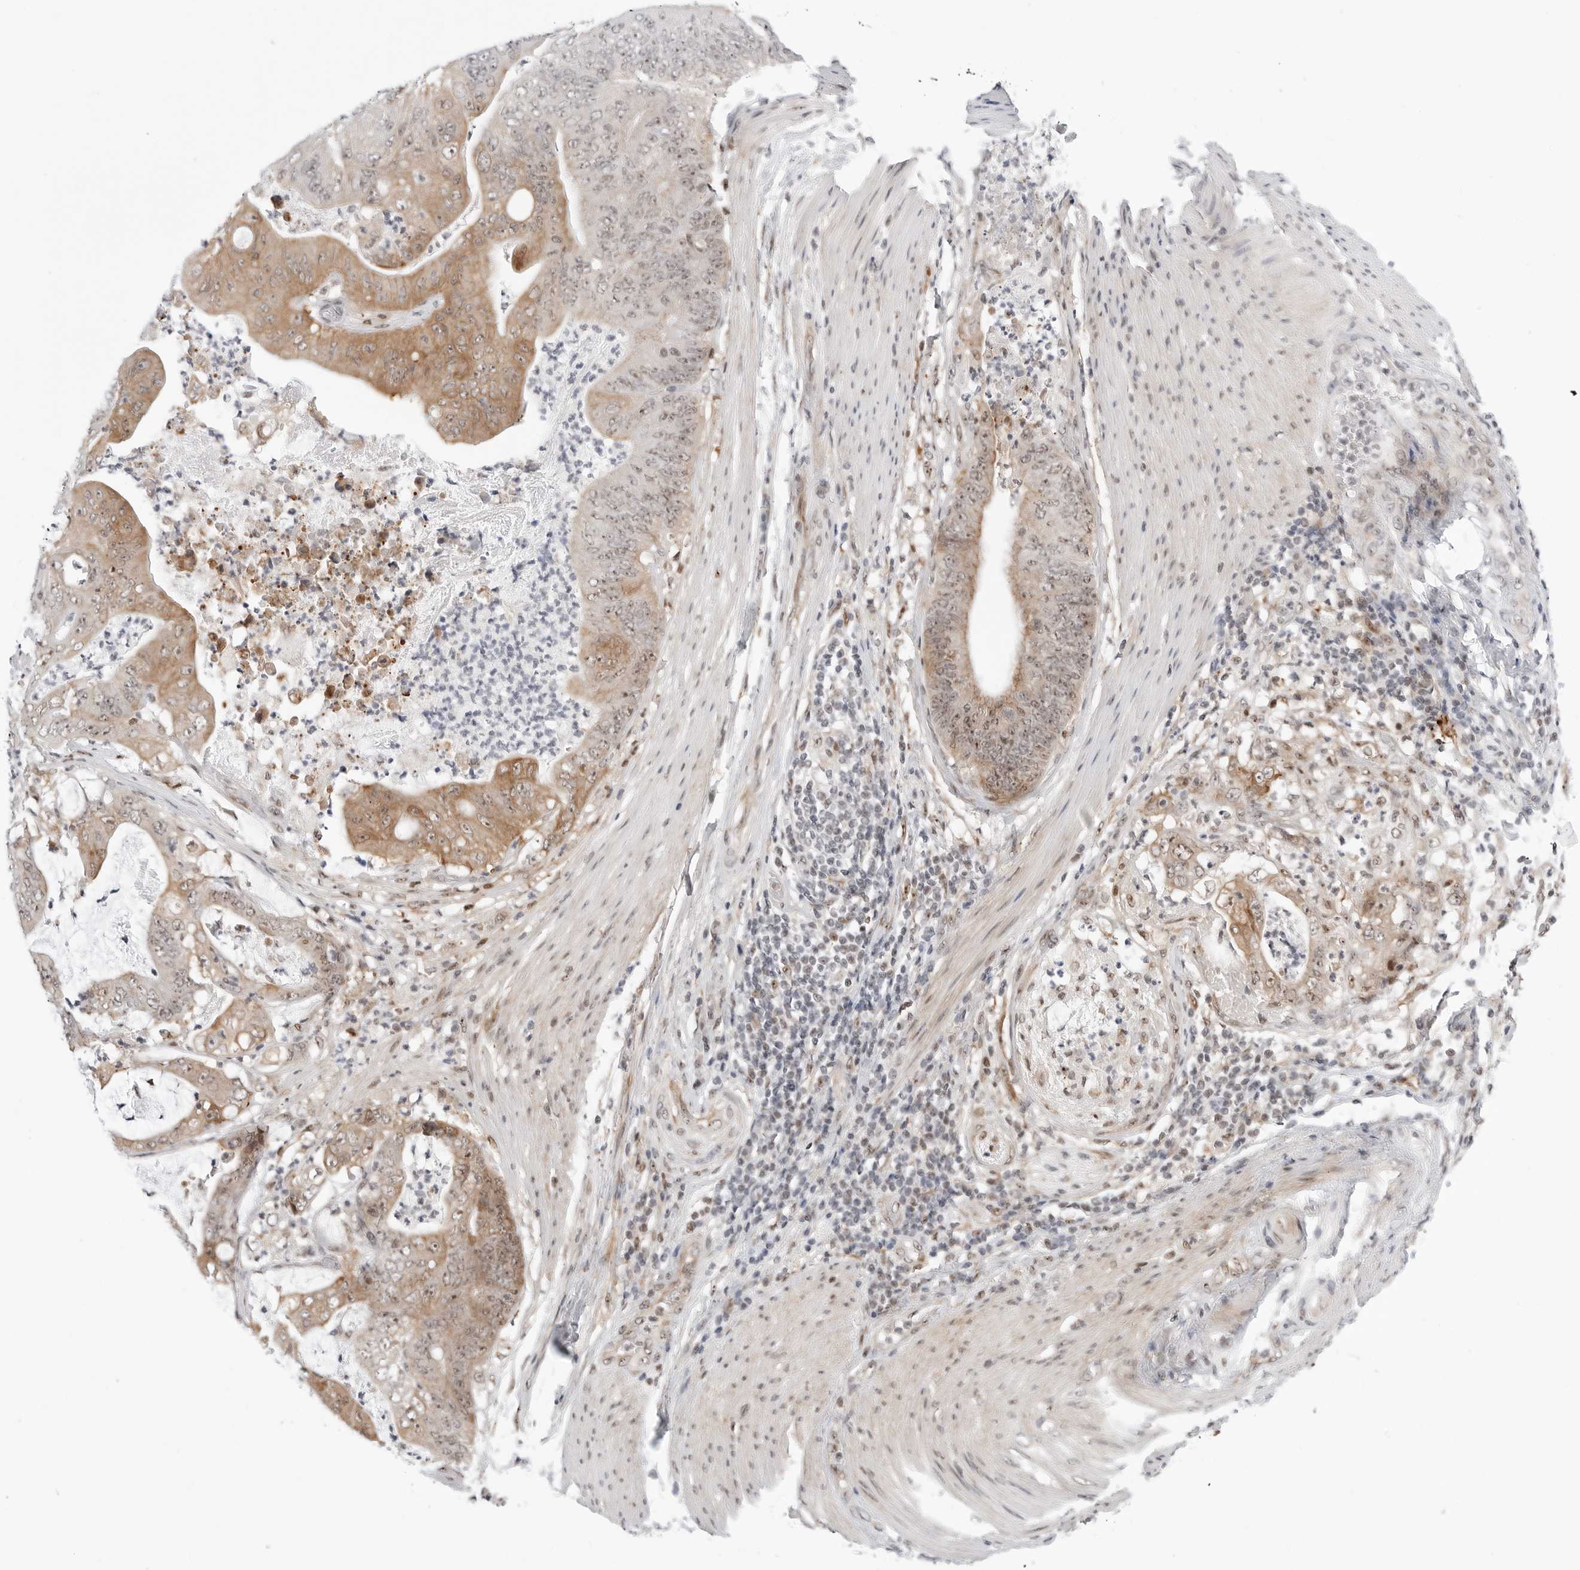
{"staining": {"intensity": "moderate", "quantity": ">75%", "location": "cytoplasmic/membranous,nuclear"}, "tissue": "stomach cancer", "cell_type": "Tumor cells", "image_type": "cancer", "snomed": [{"axis": "morphology", "description": "Adenocarcinoma, NOS"}, {"axis": "topography", "description": "Stomach"}], "caption": "Immunohistochemical staining of human stomach adenocarcinoma displays medium levels of moderate cytoplasmic/membranous and nuclear protein positivity in about >75% of tumor cells.", "gene": "C1orf162", "patient": {"sex": "female", "age": 73}}